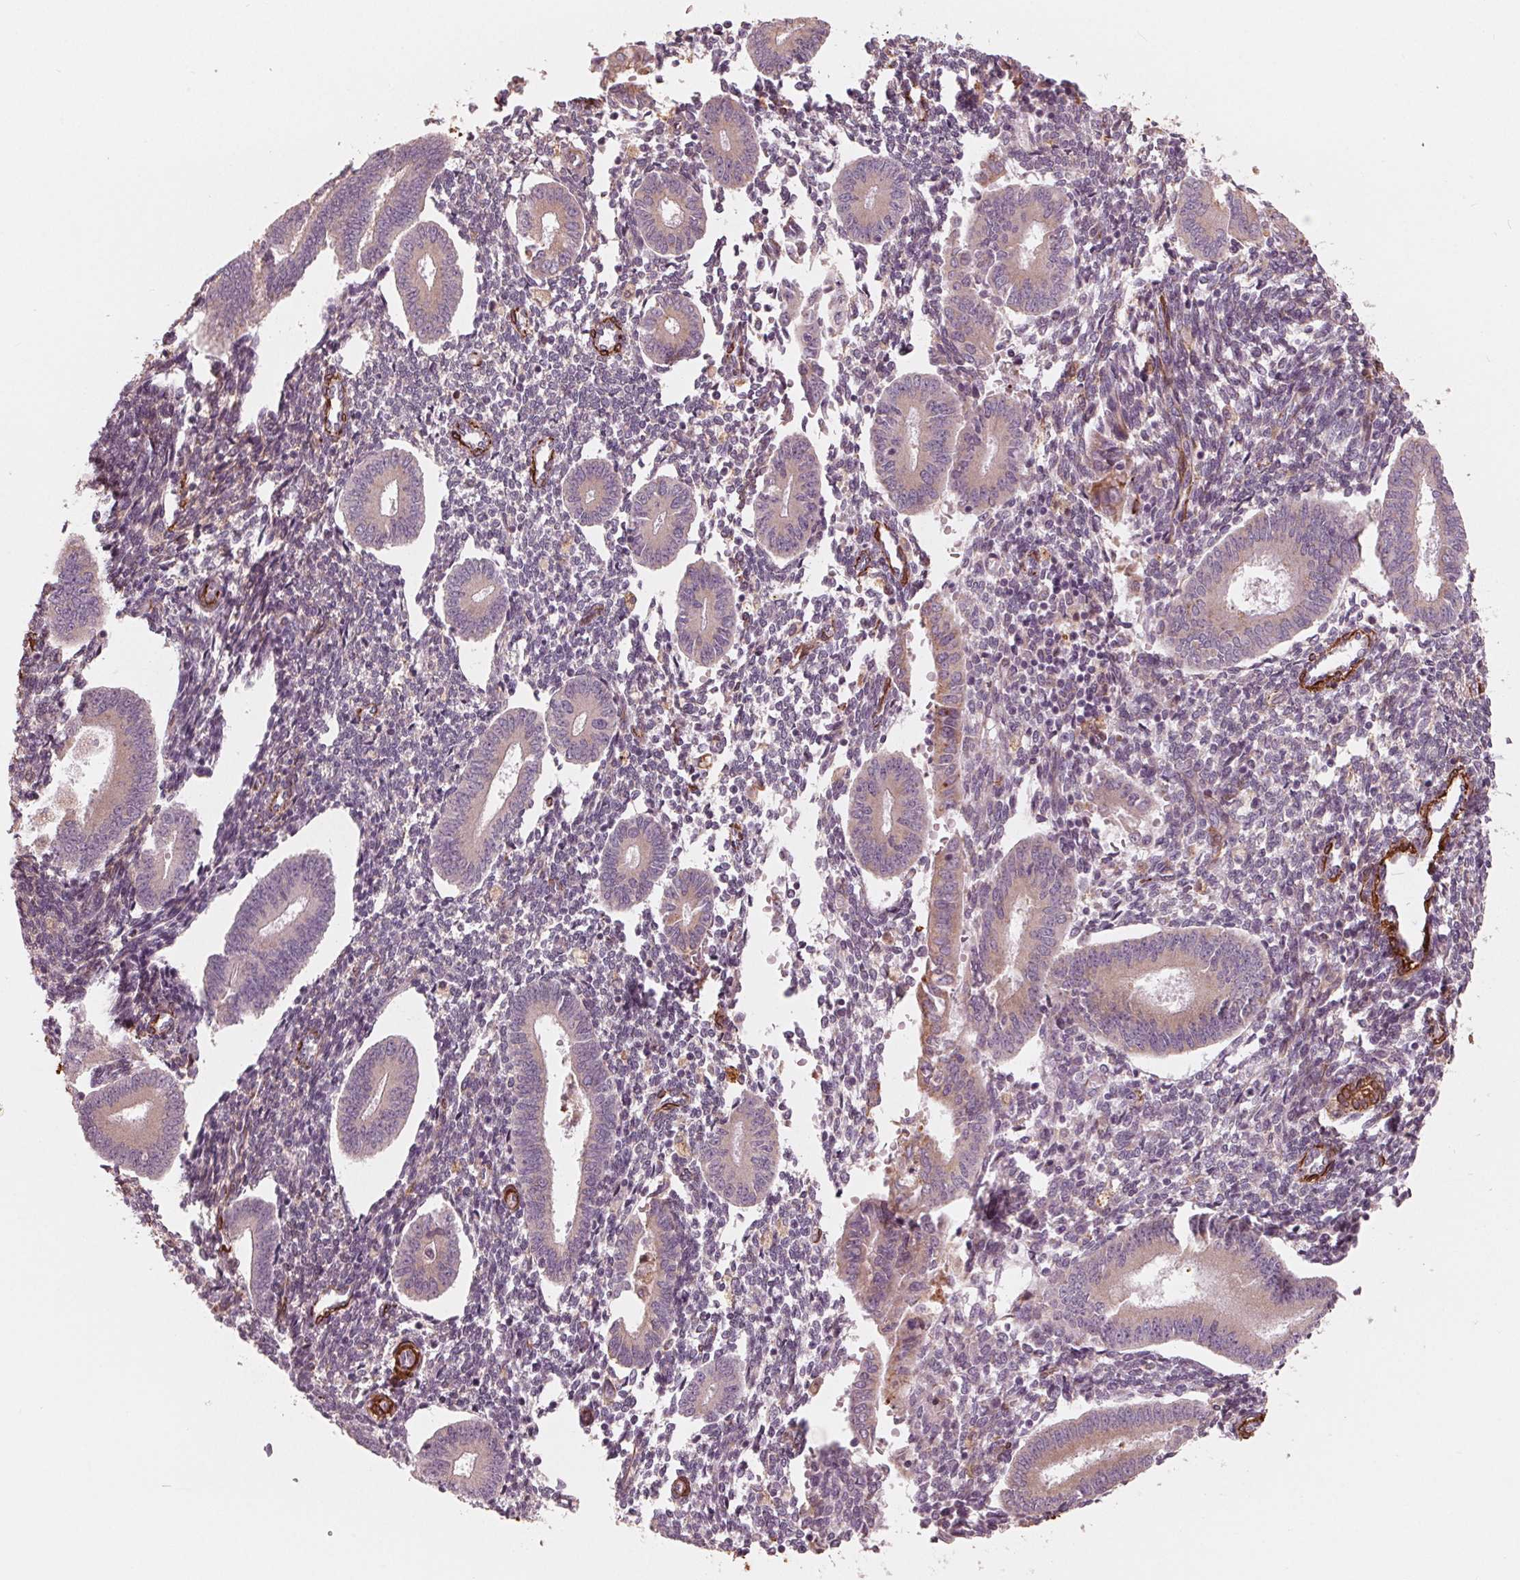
{"staining": {"intensity": "negative", "quantity": "none", "location": "none"}, "tissue": "endometrium", "cell_type": "Cells in endometrial stroma", "image_type": "normal", "snomed": [{"axis": "morphology", "description": "Normal tissue, NOS"}, {"axis": "topography", "description": "Endometrium"}], "caption": "This is a micrograph of immunohistochemistry staining of benign endometrium, which shows no staining in cells in endometrial stroma. (Stains: DAB (3,3'-diaminobenzidine) immunohistochemistry with hematoxylin counter stain, Microscopy: brightfield microscopy at high magnification).", "gene": "MIER3", "patient": {"sex": "female", "age": 40}}